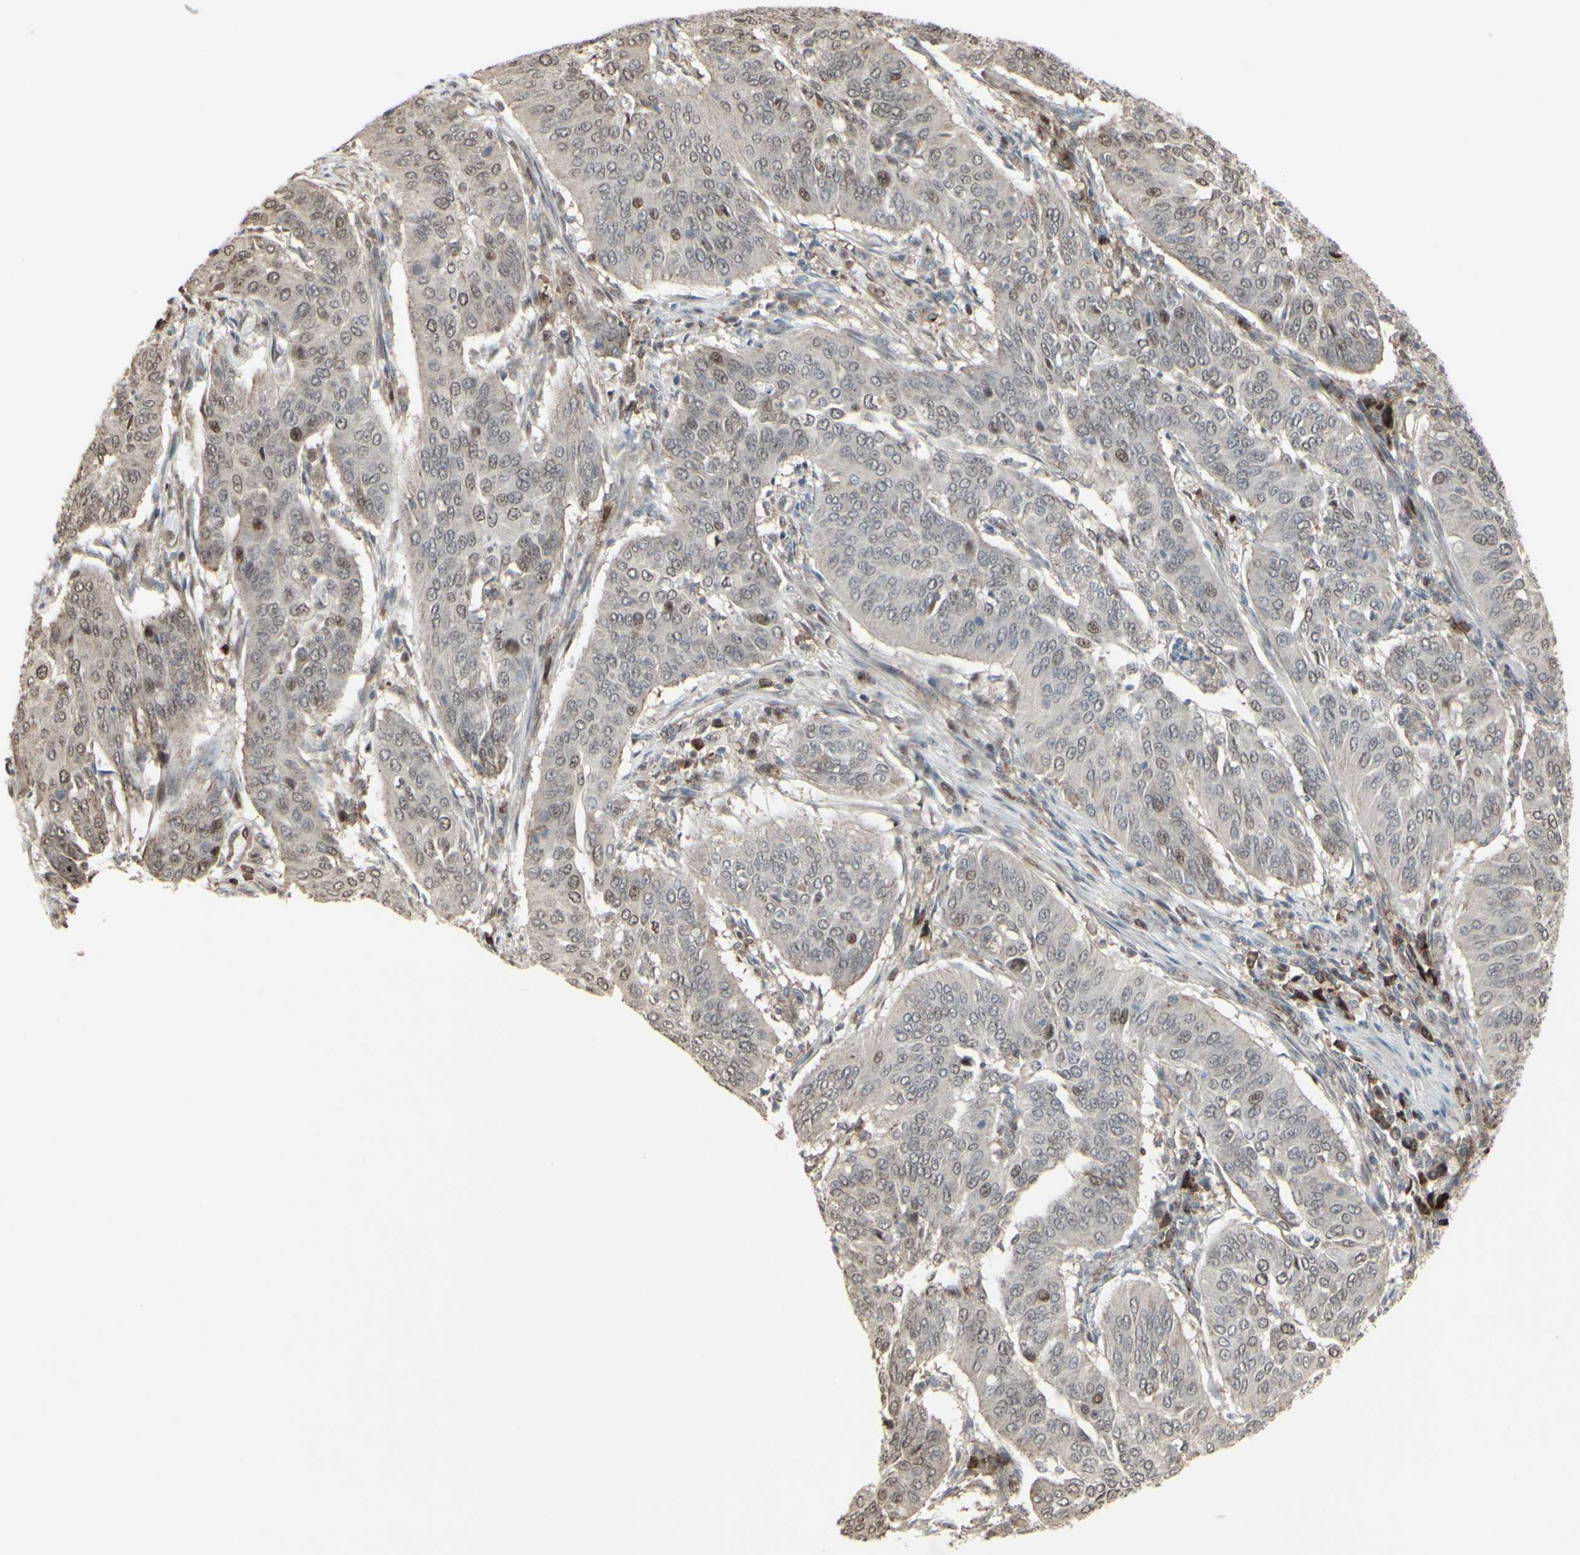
{"staining": {"intensity": "moderate", "quantity": "<25%", "location": "nuclear"}, "tissue": "cervical cancer", "cell_type": "Tumor cells", "image_type": "cancer", "snomed": [{"axis": "morphology", "description": "Normal tissue, NOS"}, {"axis": "morphology", "description": "Squamous cell carcinoma, NOS"}, {"axis": "topography", "description": "Cervix"}], "caption": "This image demonstrates immunohistochemistry (IHC) staining of cervical cancer, with low moderate nuclear positivity in approximately <25% of tumor cells.", "gene": "CD33", "patient": {"sex": "female", "age": 39}}